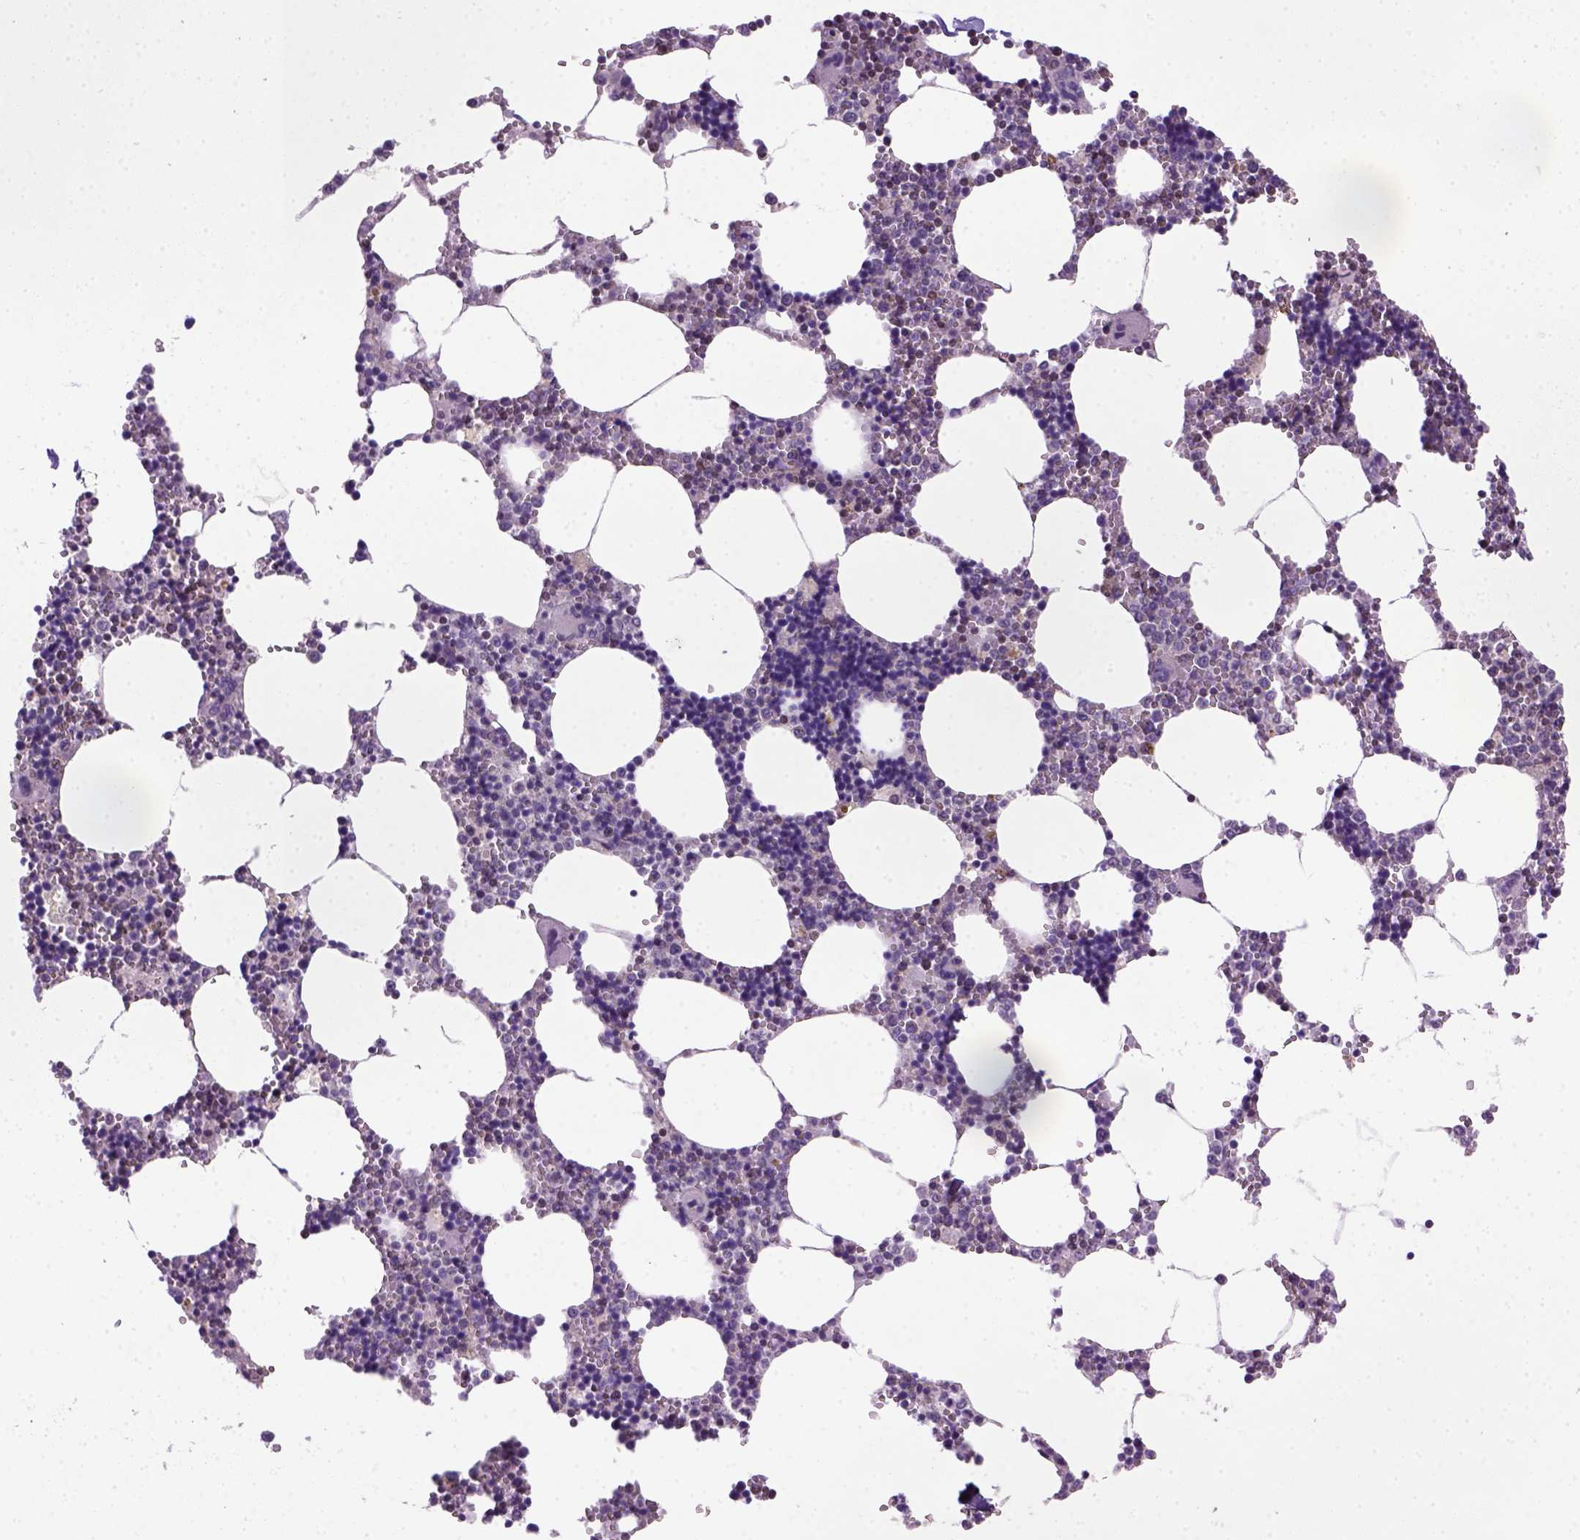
{"staining": {"intensity": "strong", "quantity": "<25%", "location": "nuclear"}, "tissue": "bone marrow", "cell_type": "Hematopoietic cells", "image_type": "normal", "snomed": [{"axis": "morphology", "description": "Normal tissue, NOS"}, {"axis": "topography", "description": "Bone marrow"}], "caption": "Hematopoietic cells demonstrate medium levels of strong nuclear staining in about <25% of cells in benign human bone marrow. (IHC, brightfield microscopy, high magnification).", "gene": "MGMT", "patient": {"sex": "male", "age": 54}}